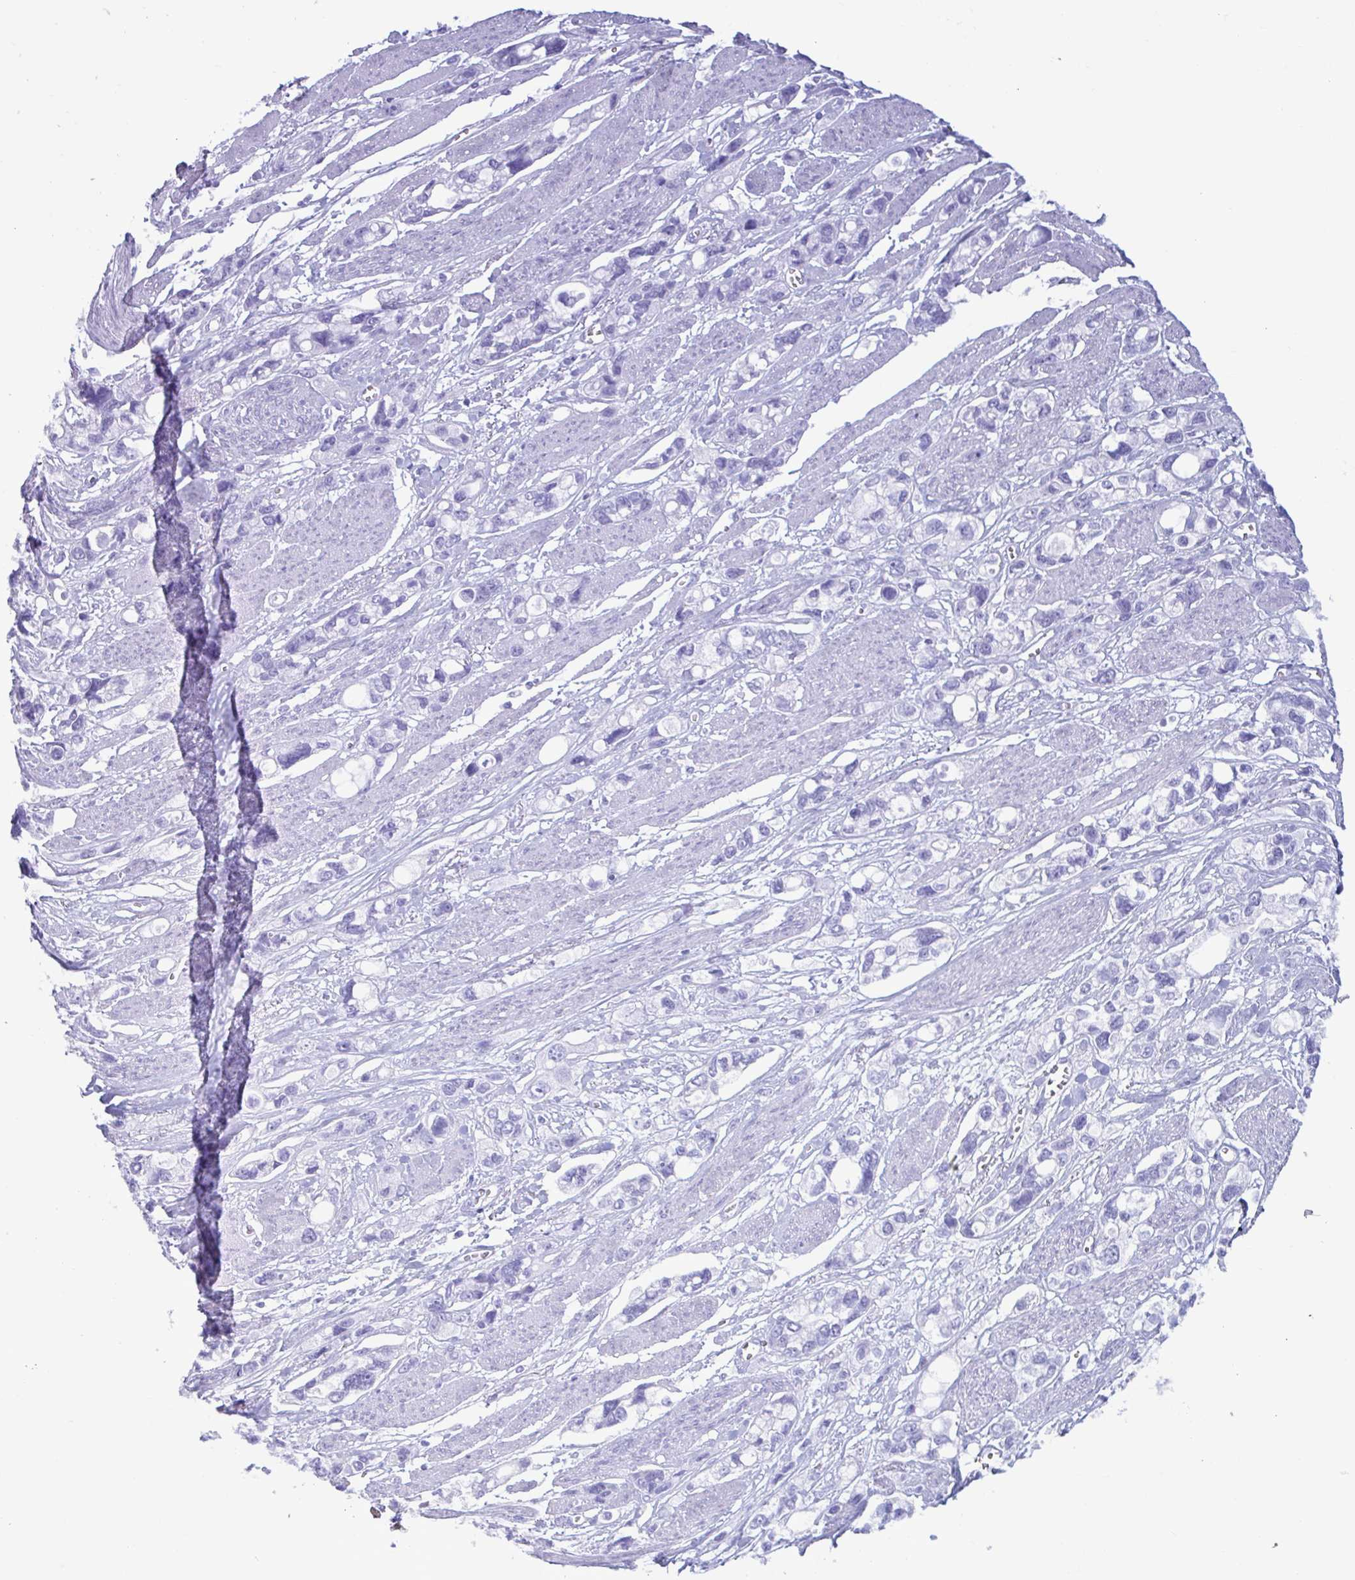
{"staining": {"intensity": "negative", "quantity": "none", "location": "none"}, "tissue": "stomach cancer", "cell_type": "Tumor cells", "image_type": "cancer", "snomed": [{"axis": "morphology", "description": "Adenocarcinoma, NOS"}, {"axis": "topography", "description": "Stomach, upper"}], "caption": "Tumor cells are negative for protein expression in human stomach adenocarcinoma. (DAB immunohistochemistry (IHC), high magnification).", "gene": "MRGPRG", "patient": {"sex": "female", "age": 81}}